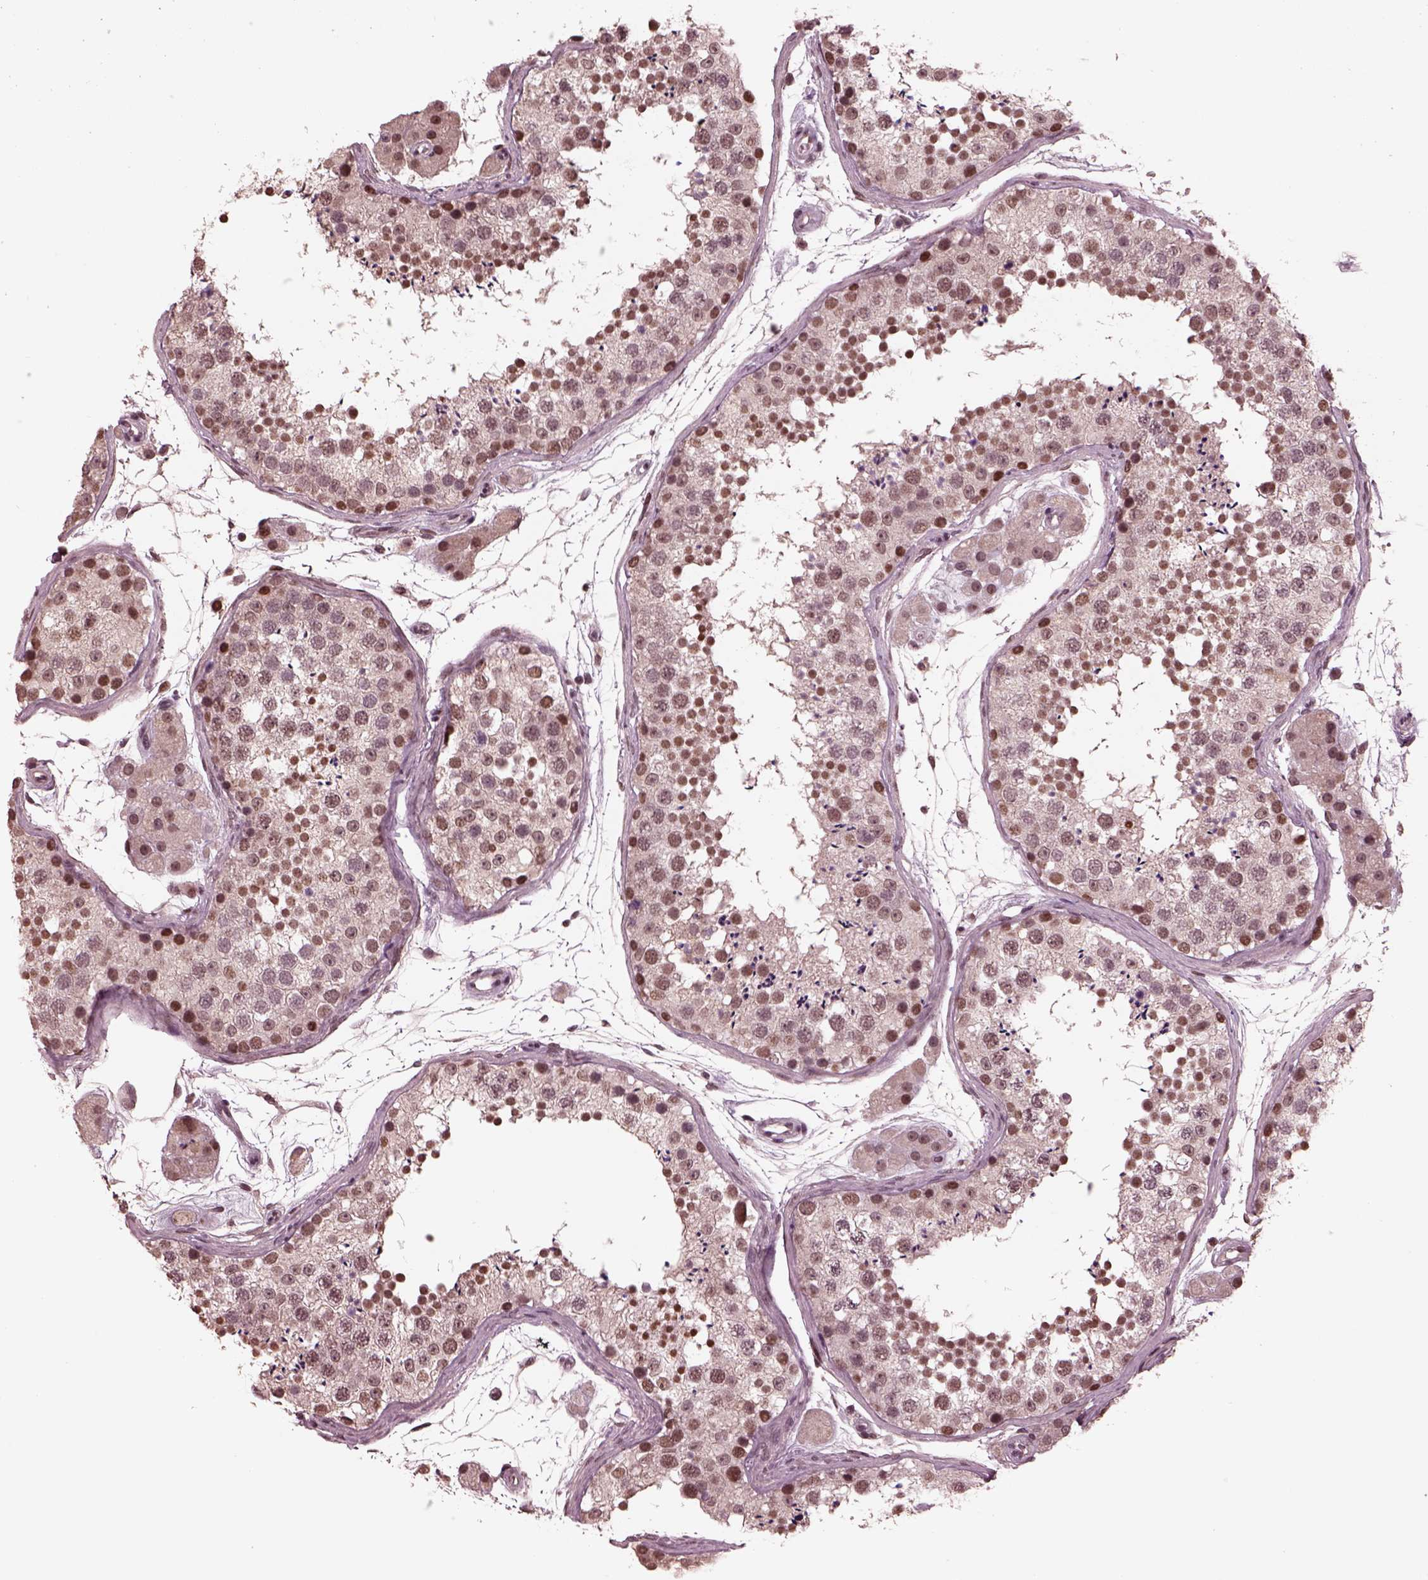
{"staining": {"intensity": "moderate", "quantity": ">75%", "location": "nuclear"}, "tissue": "testis", "cell_type": "Cells in seminiferous ducts", "image_type": "normal", "snomed": [{"axis": "morphology", "description": "Normal tissue, NOS"}, {"axis": "topography", "description": "Testis"}], "caption": "Cells in seminiferous ducts demonstrate medium levels of moderate nuclear positivity in approximately >75% of cells in benign human testis.", "gene": "NAP1L5", "patient": {"sex": "male", "age": 41}}